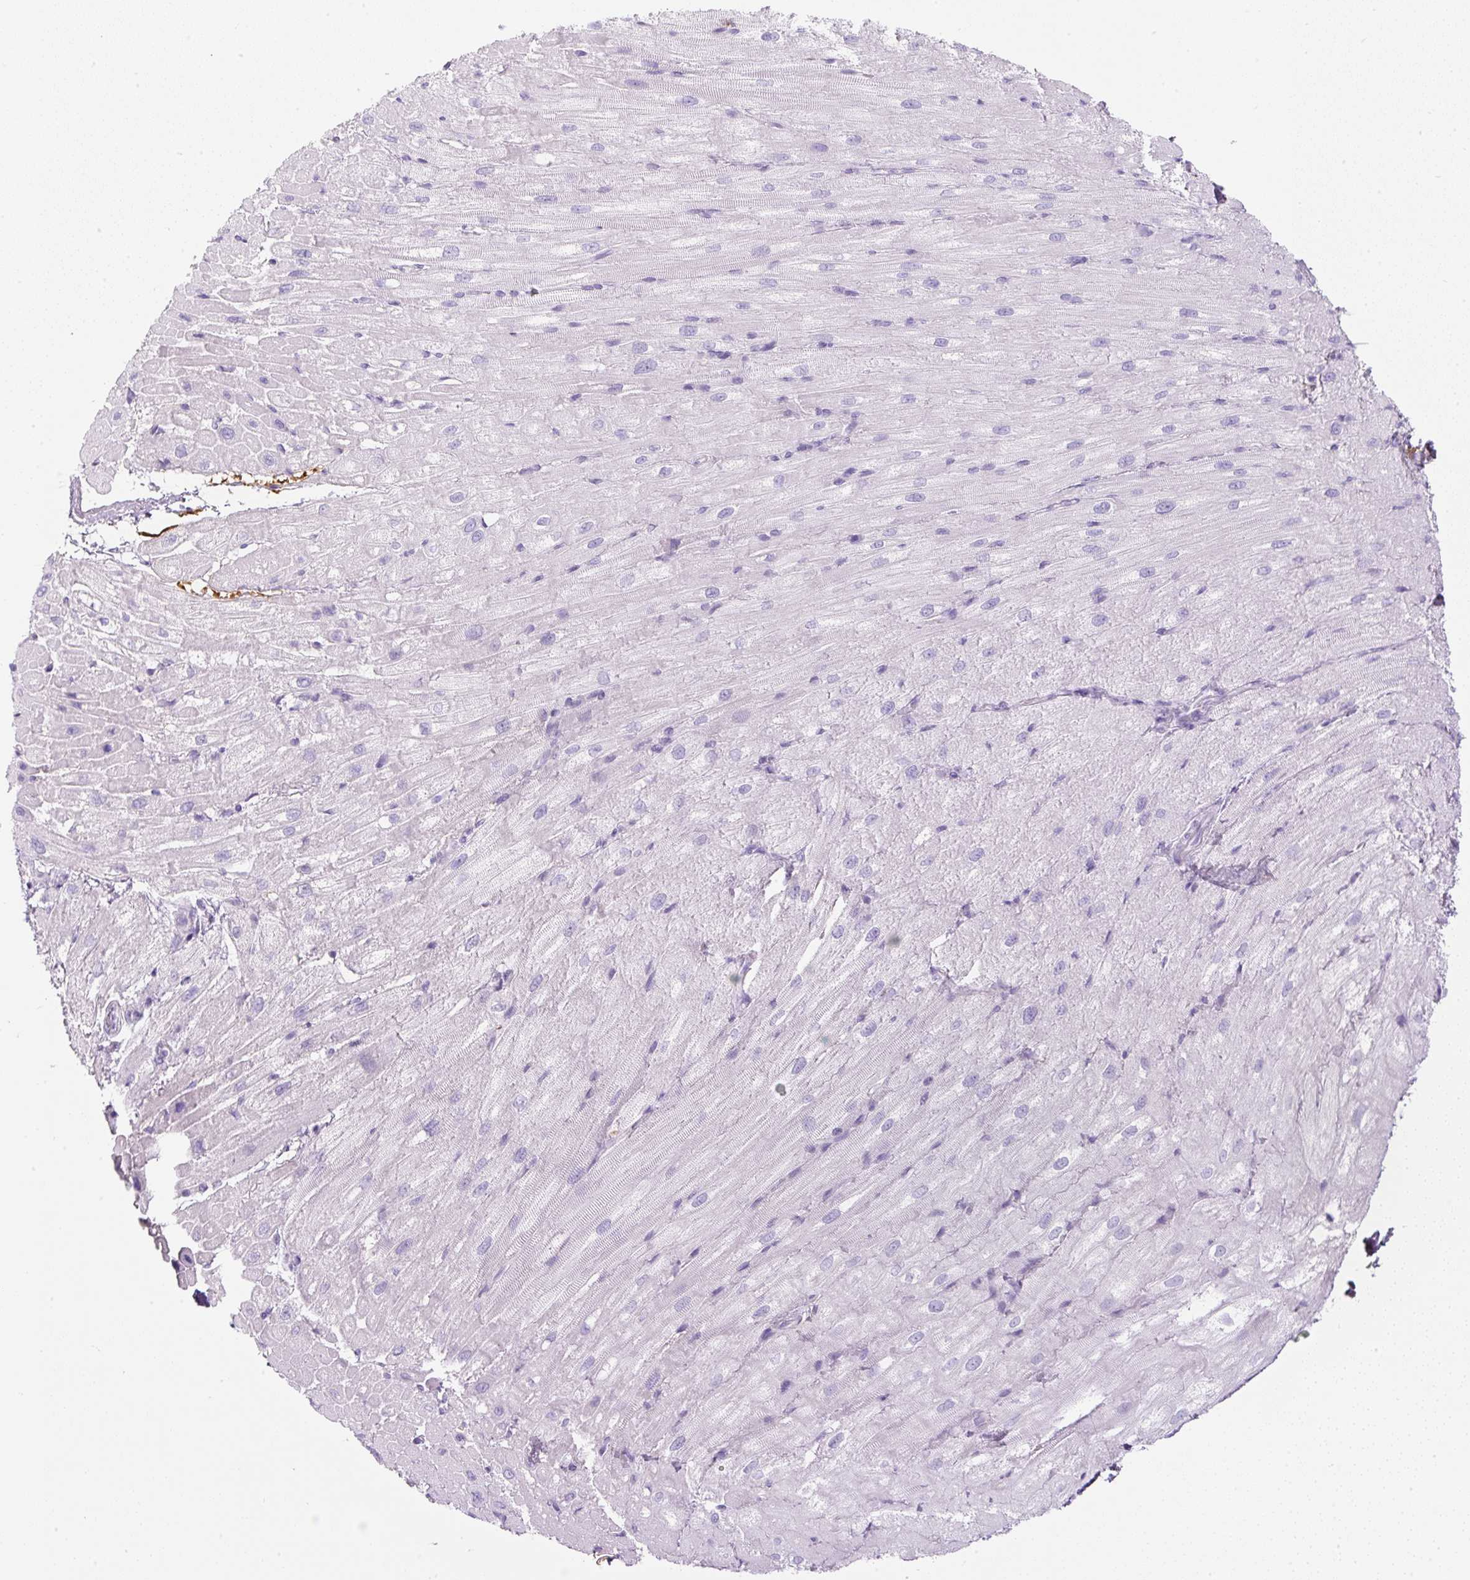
{"staining": {"intensity": "negative", "quantity": "none", "location": "none"}, "tissue": "heart muscle", "cell_type": "Cardiomyocytes", "image_type": "normal", "snomed": [{"axis": "morphology", "description": "Normal tissue, NOS"}, {"axis": "topography", "description": "Heart"}], "caption": "This is an immunohistochemistry (IHC) histopathology image of normal heart muscle. There is no positivity in cardiomyocytes.", "gene": "APOA1", "patient": {"sex": "male", "age": 62}}